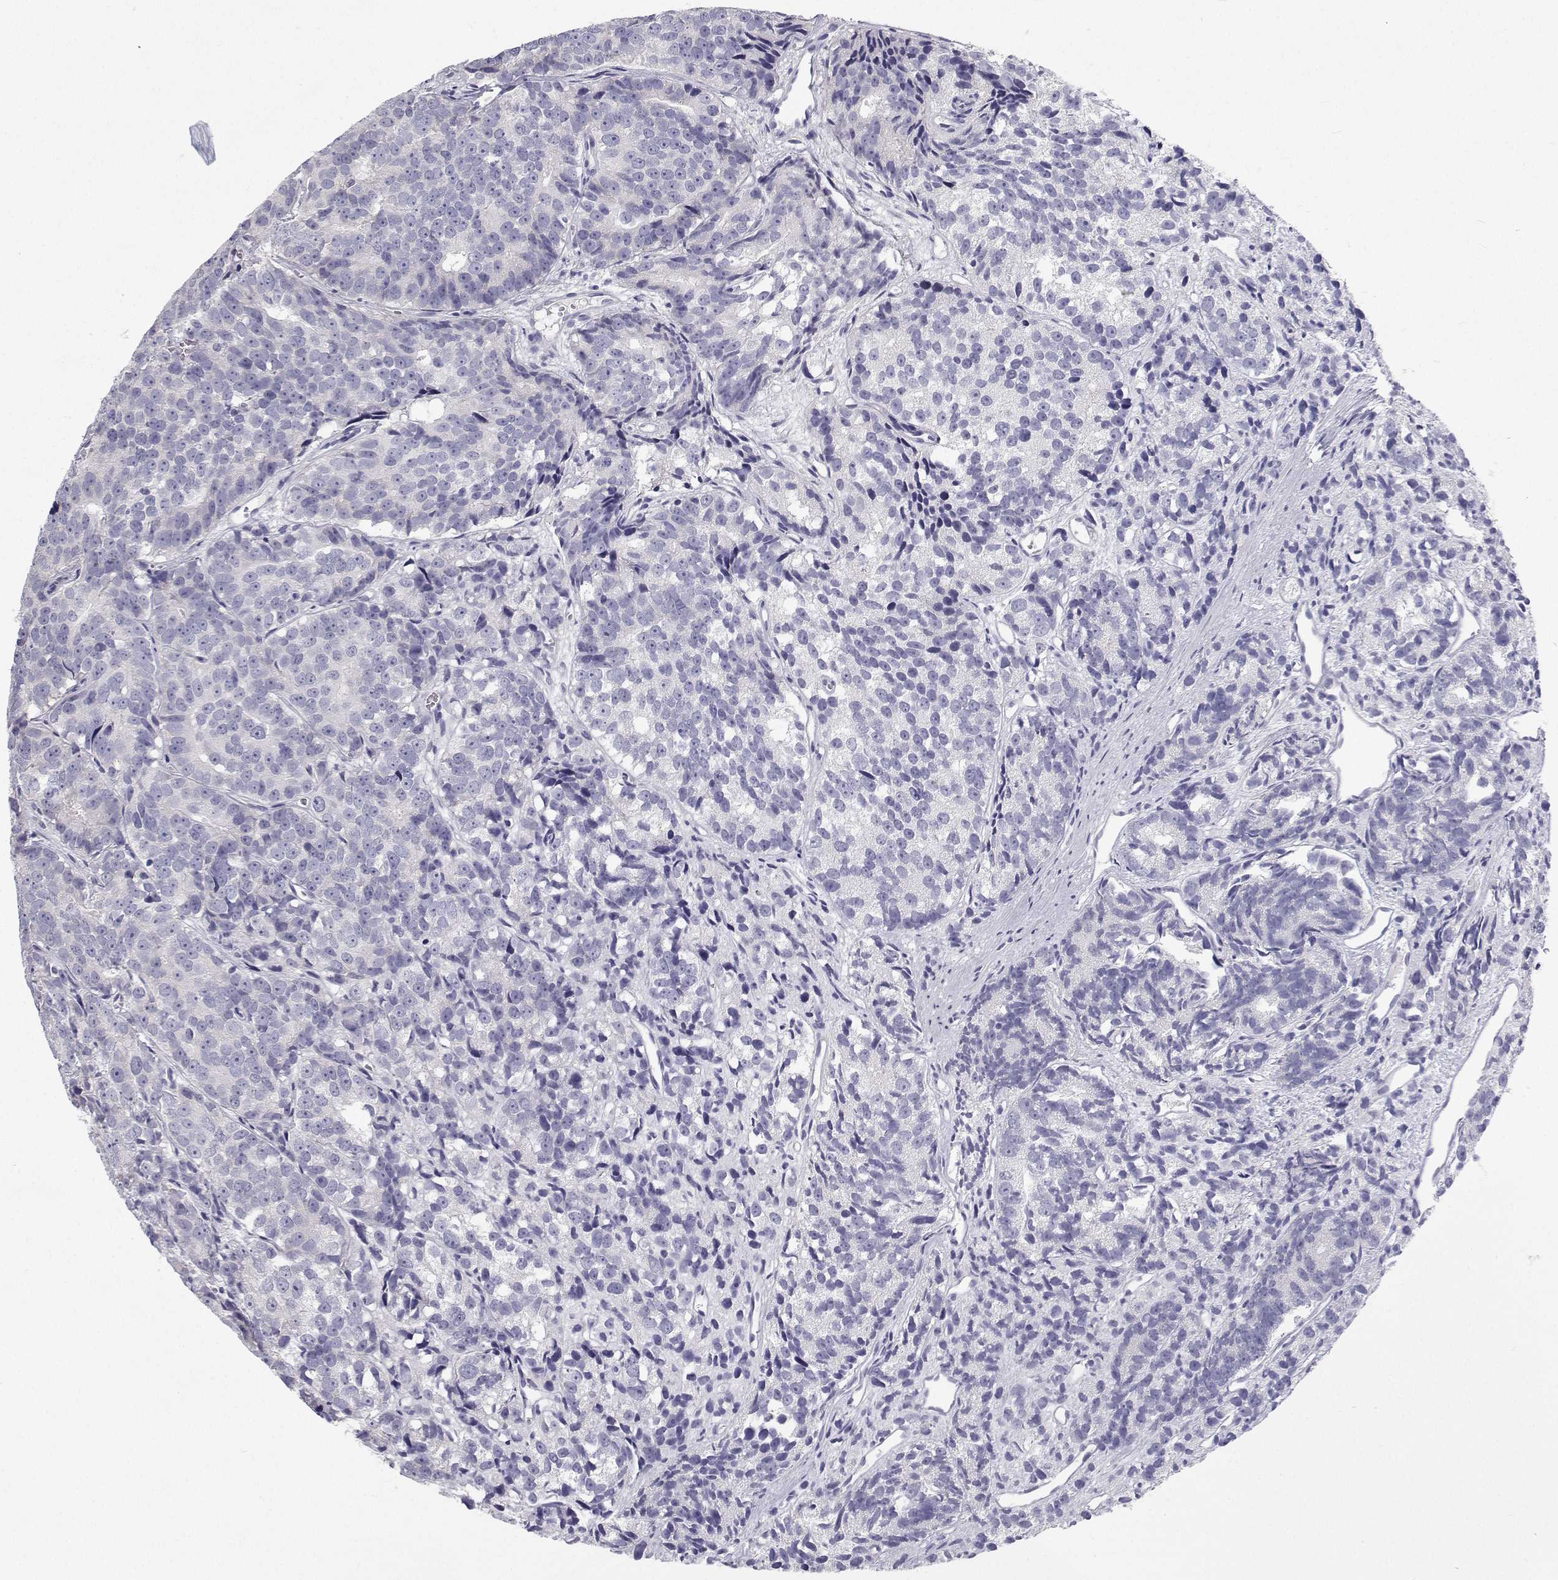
{"staining": {"intensity": "negative", "quantity": "none", "location": "none"}, "tissue": "prostate cancer", "cell_type": "Tumor cells", "image_type": "cancer", "snomed": [{"axis": "morphology", "description": "Adenocarcinoma, High grade"}, {"axis": "topography", "description": "Prostate"}], "caption": "Immunohistochemistry photomicrograph of adenocarcinoma (high-grade) (prostate) stained for a protein (brown), which displays no staining in tumor cells.", "gene": "TTN", "patient": {"sex": "male", "age": 77}}